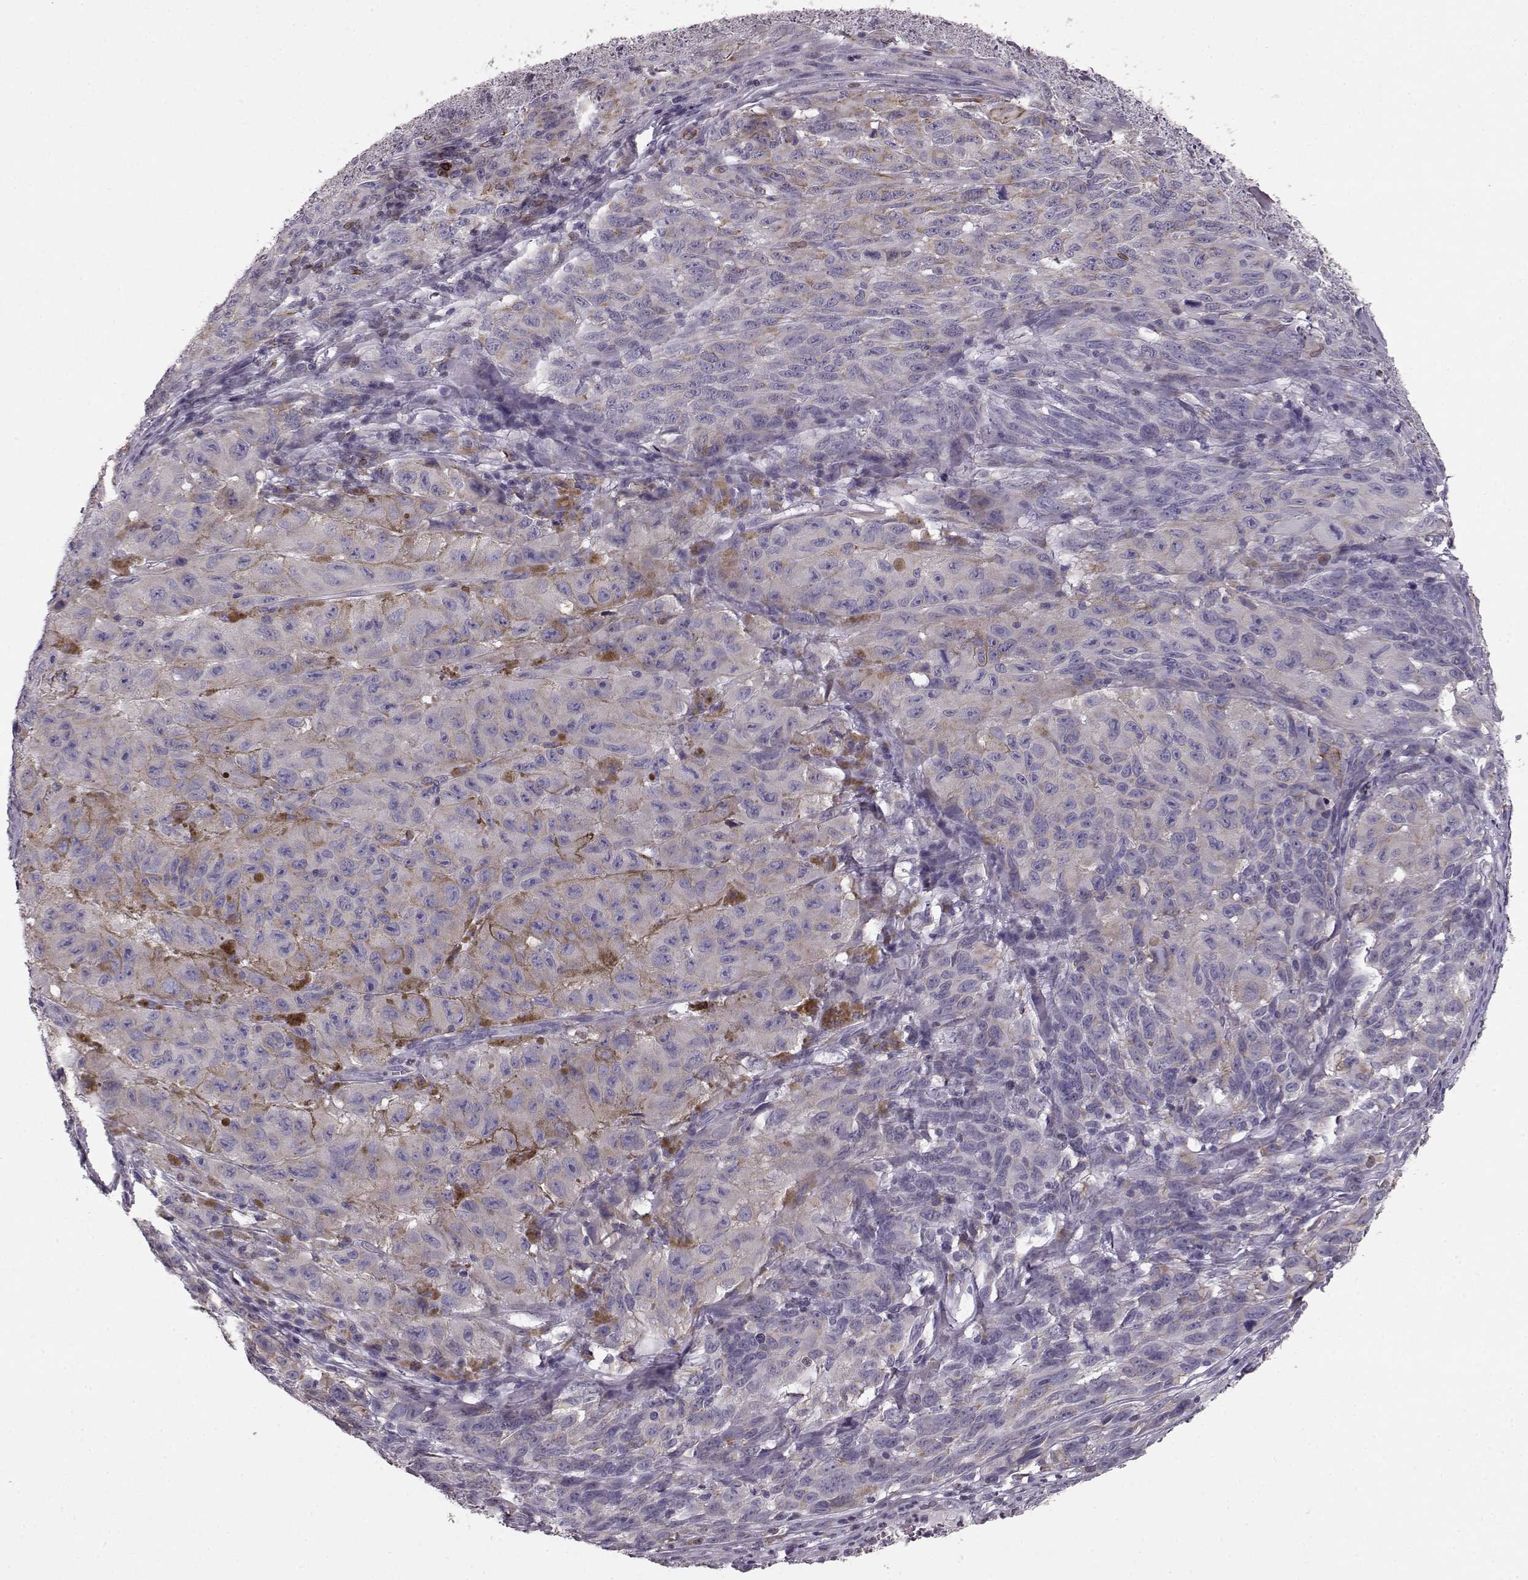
{"staining": {"intensity": "strong", "quantity": "<25%", "location": "cytoplasmic/membranous"}, "tissue": "melanoma", "cell_type": "Tumor cells", "image_type": "cancer", "snomed": [{"axis": "morphology", "description": "Malignant melanoma, NOS"}, {"axis": "topography", "description": "Vulva, labia, clitoris and Bartholin´s gland, NO"}], "caption": "The immunohistochemical stain shows strong cytoplasmic/membranous expression in tumor cells of melanoma tissue.", "gene": "ELOVL5", "patient": {"sex": "female", "age": 75}}